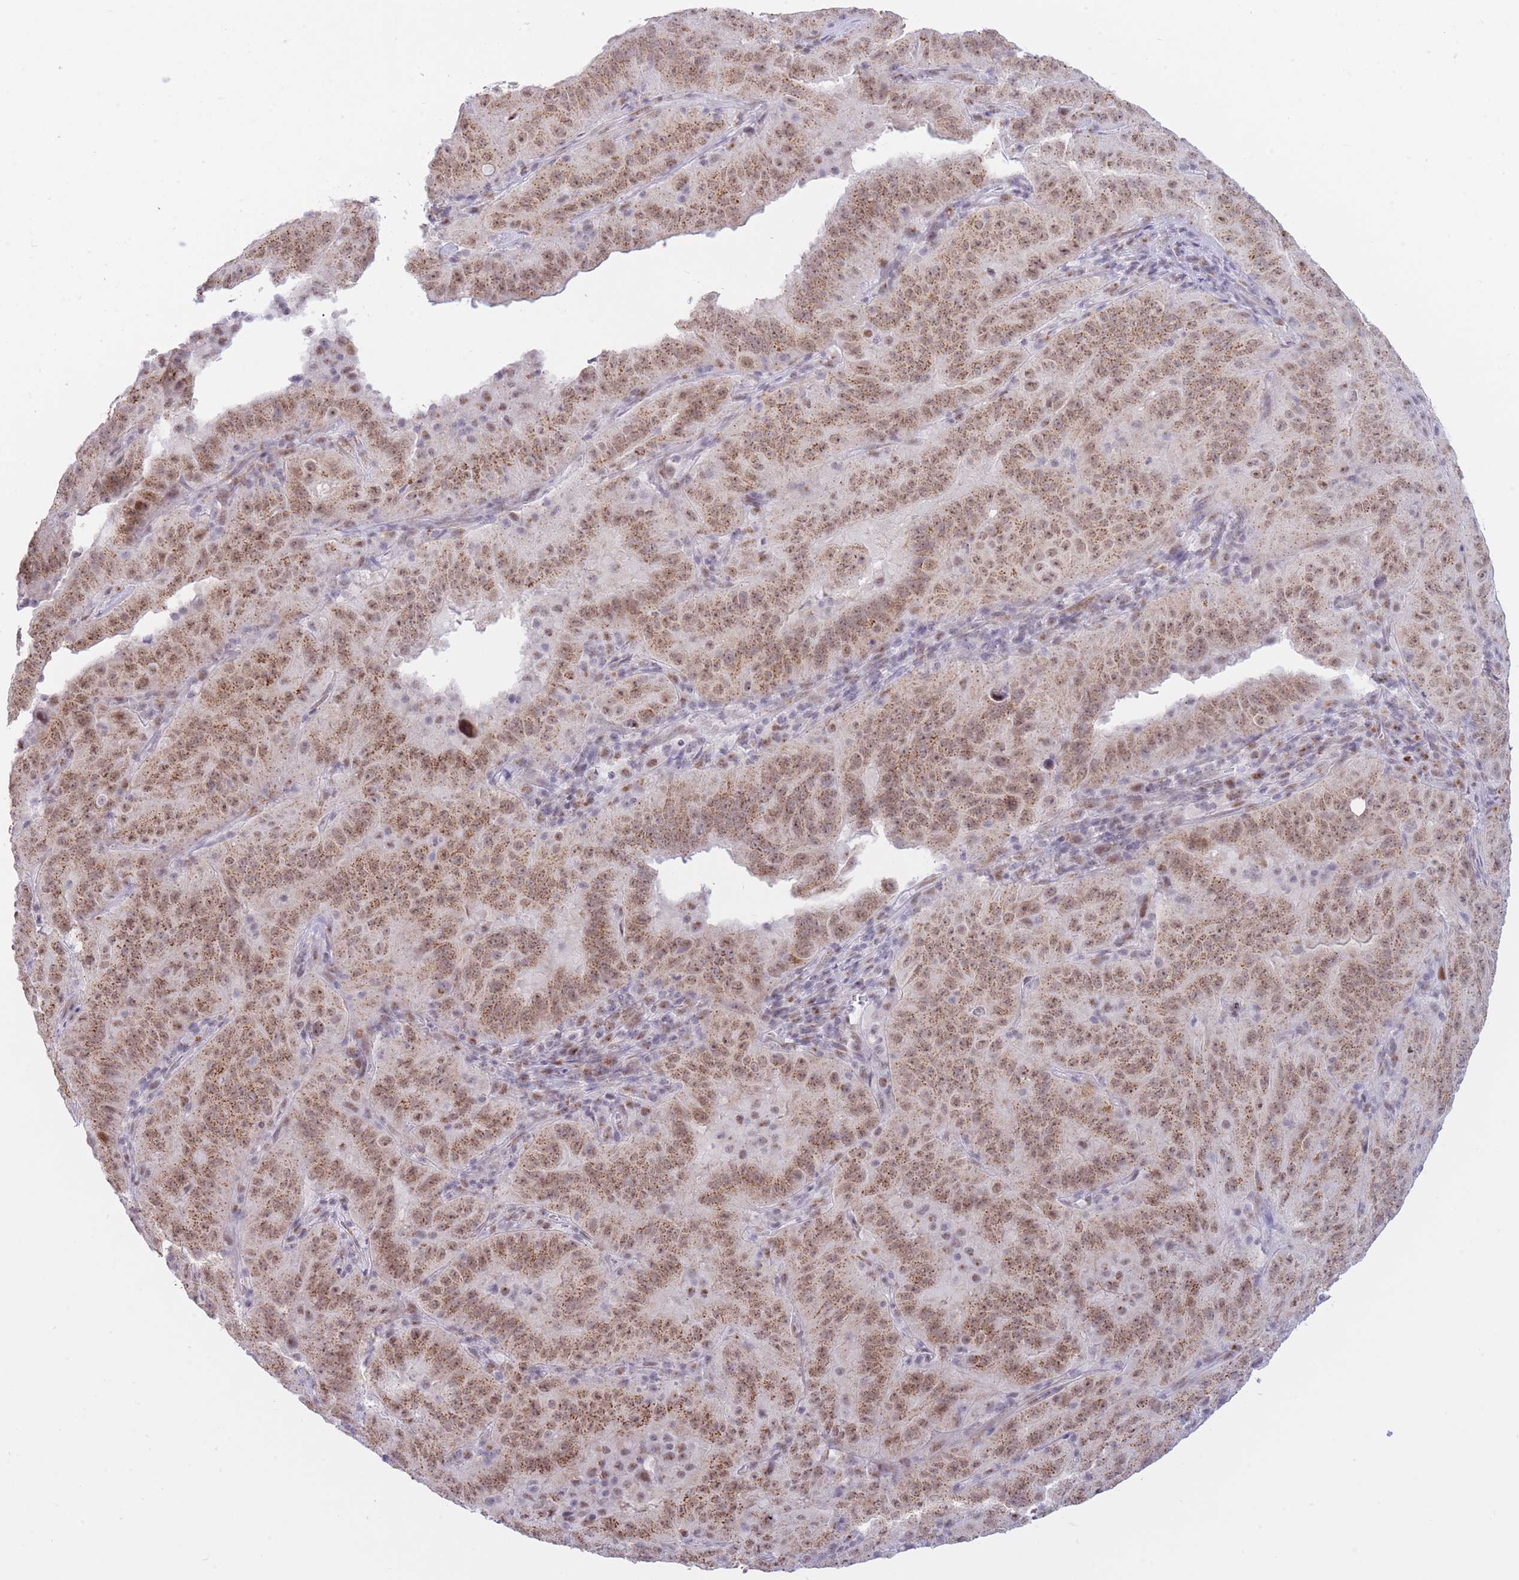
{"staining": {"intensity": "moderate", "quantity": ">75%", "location": "cytoplasmic/membranous,nuclear"}, "tissue": "pancreatic cancer", "cell_type": "Tumor cells", "image_type": "cancer", "snomed": [{"axis": "morphology", "description": "Adenocarcinoma, NOS"}, {"axis": "topography", "description": "Pancreas"}], "caption": "Immunohistochemical staining of pancreatic cancer (adenocarcinoma) shows medium levels of moderate cytoplasmic/membranous and nuclear protein positivity in about >75% of tumor cells. The staining was performed using DAB to visualize the protein expression in brown, while the nuclei were stained in blue with hematoxylin (Magnification: 20x).", "gene": "INO80C", "patient": {"sex": "male", "age": 63}}